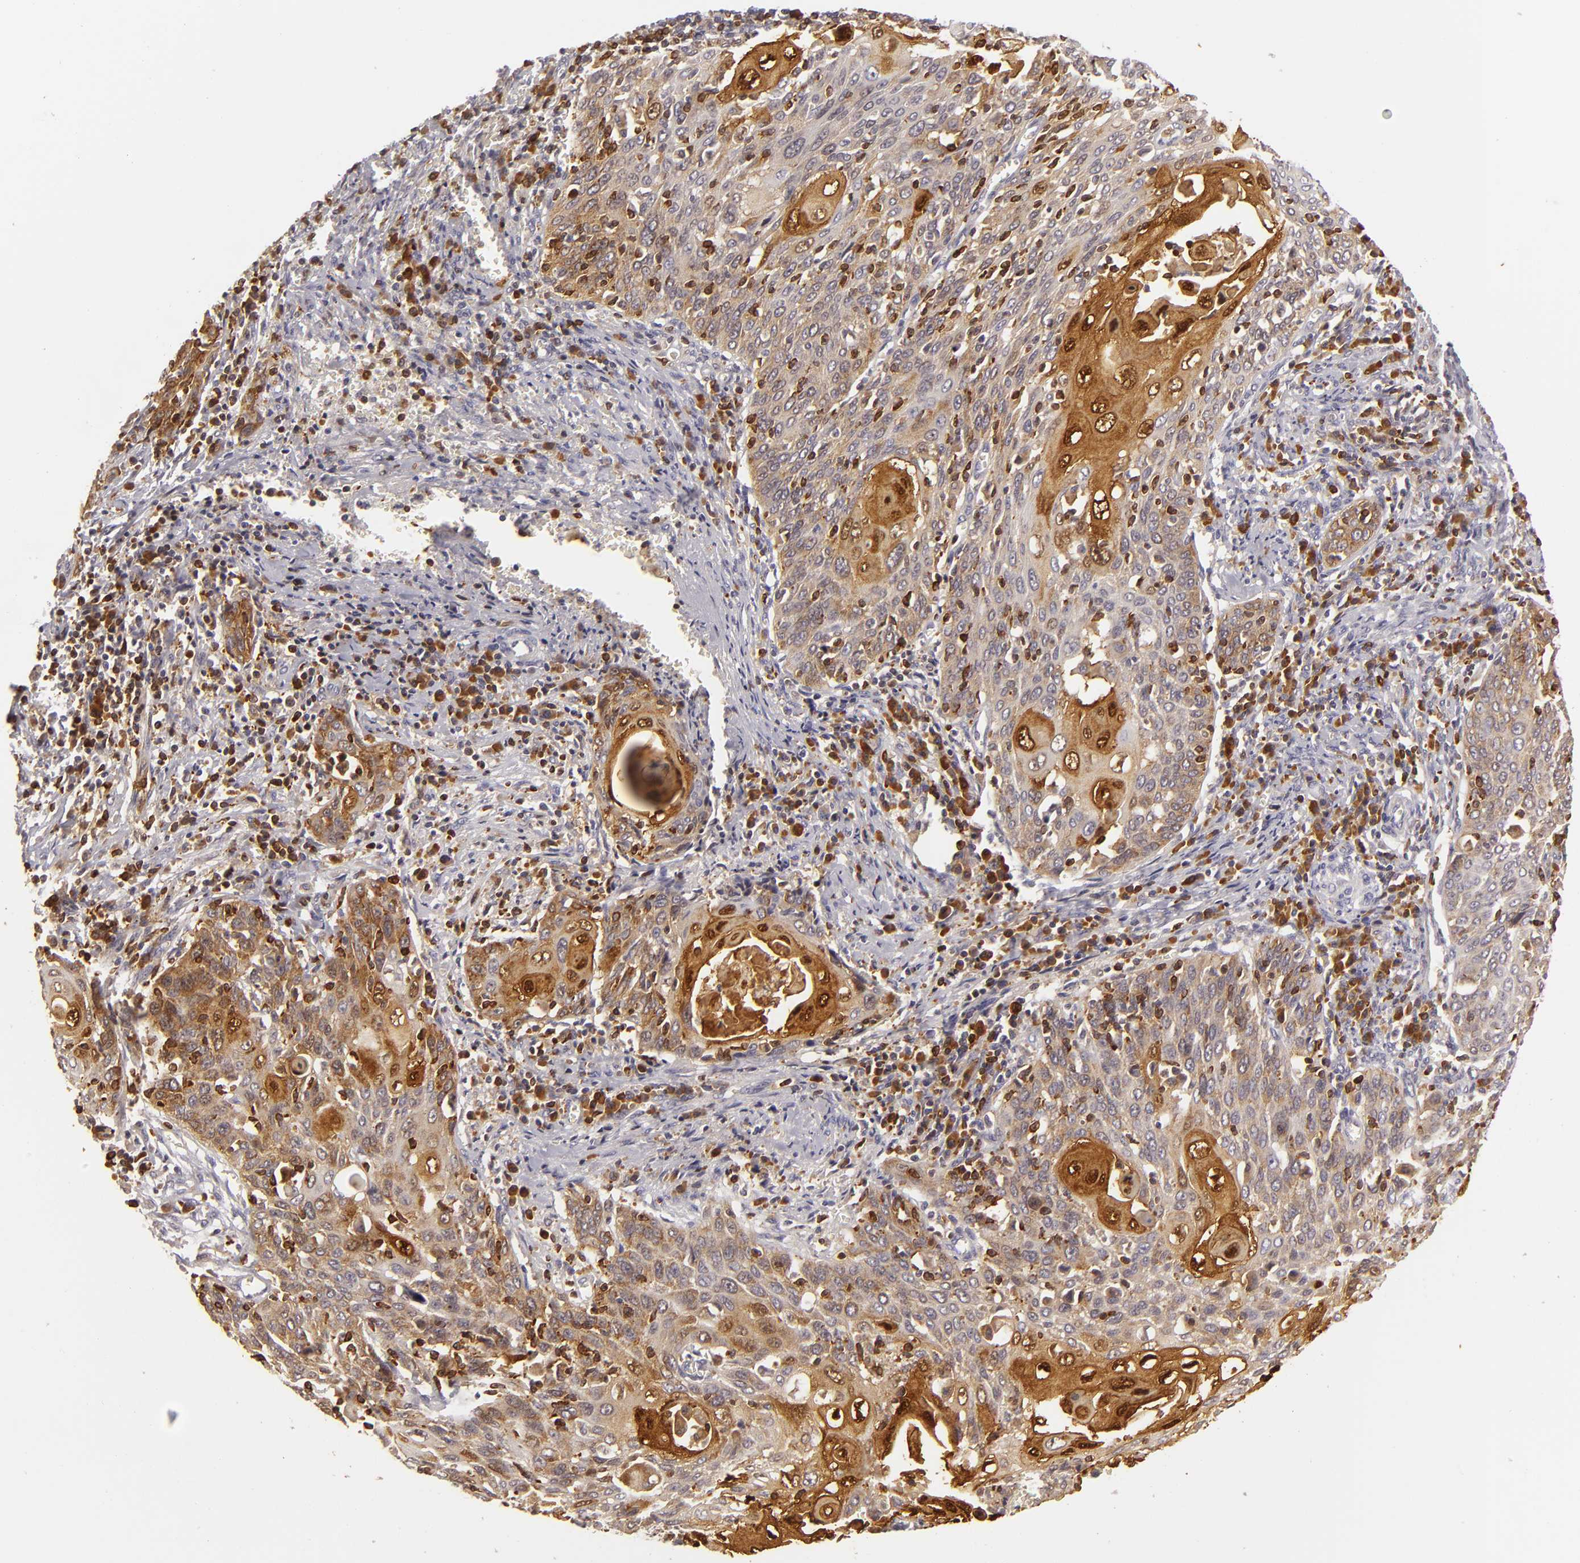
{"staining": {"intensity": "moderate", "quantity": "25%-75%", "location": "cytoplasmic/membranous,nuclear"}, "tissue": "cervical cancer", "cell_type": "Tumor cells", "image_type": "cancer", "snomed": [{"axis": "morphology", "description": "Squamous cell carcinoma, NOS"}, {"axis": "topography", "description": "Cervix"}], "caption": "Immunohistochemistry of human cervical cancer displays medium levels of moderate cytoplasmic/membranous and nuclear positivity in approximately 25%-75% of tumor cells.", "gene": "APOBEC3G", "patient": {"sex": "female", "age": 54}}